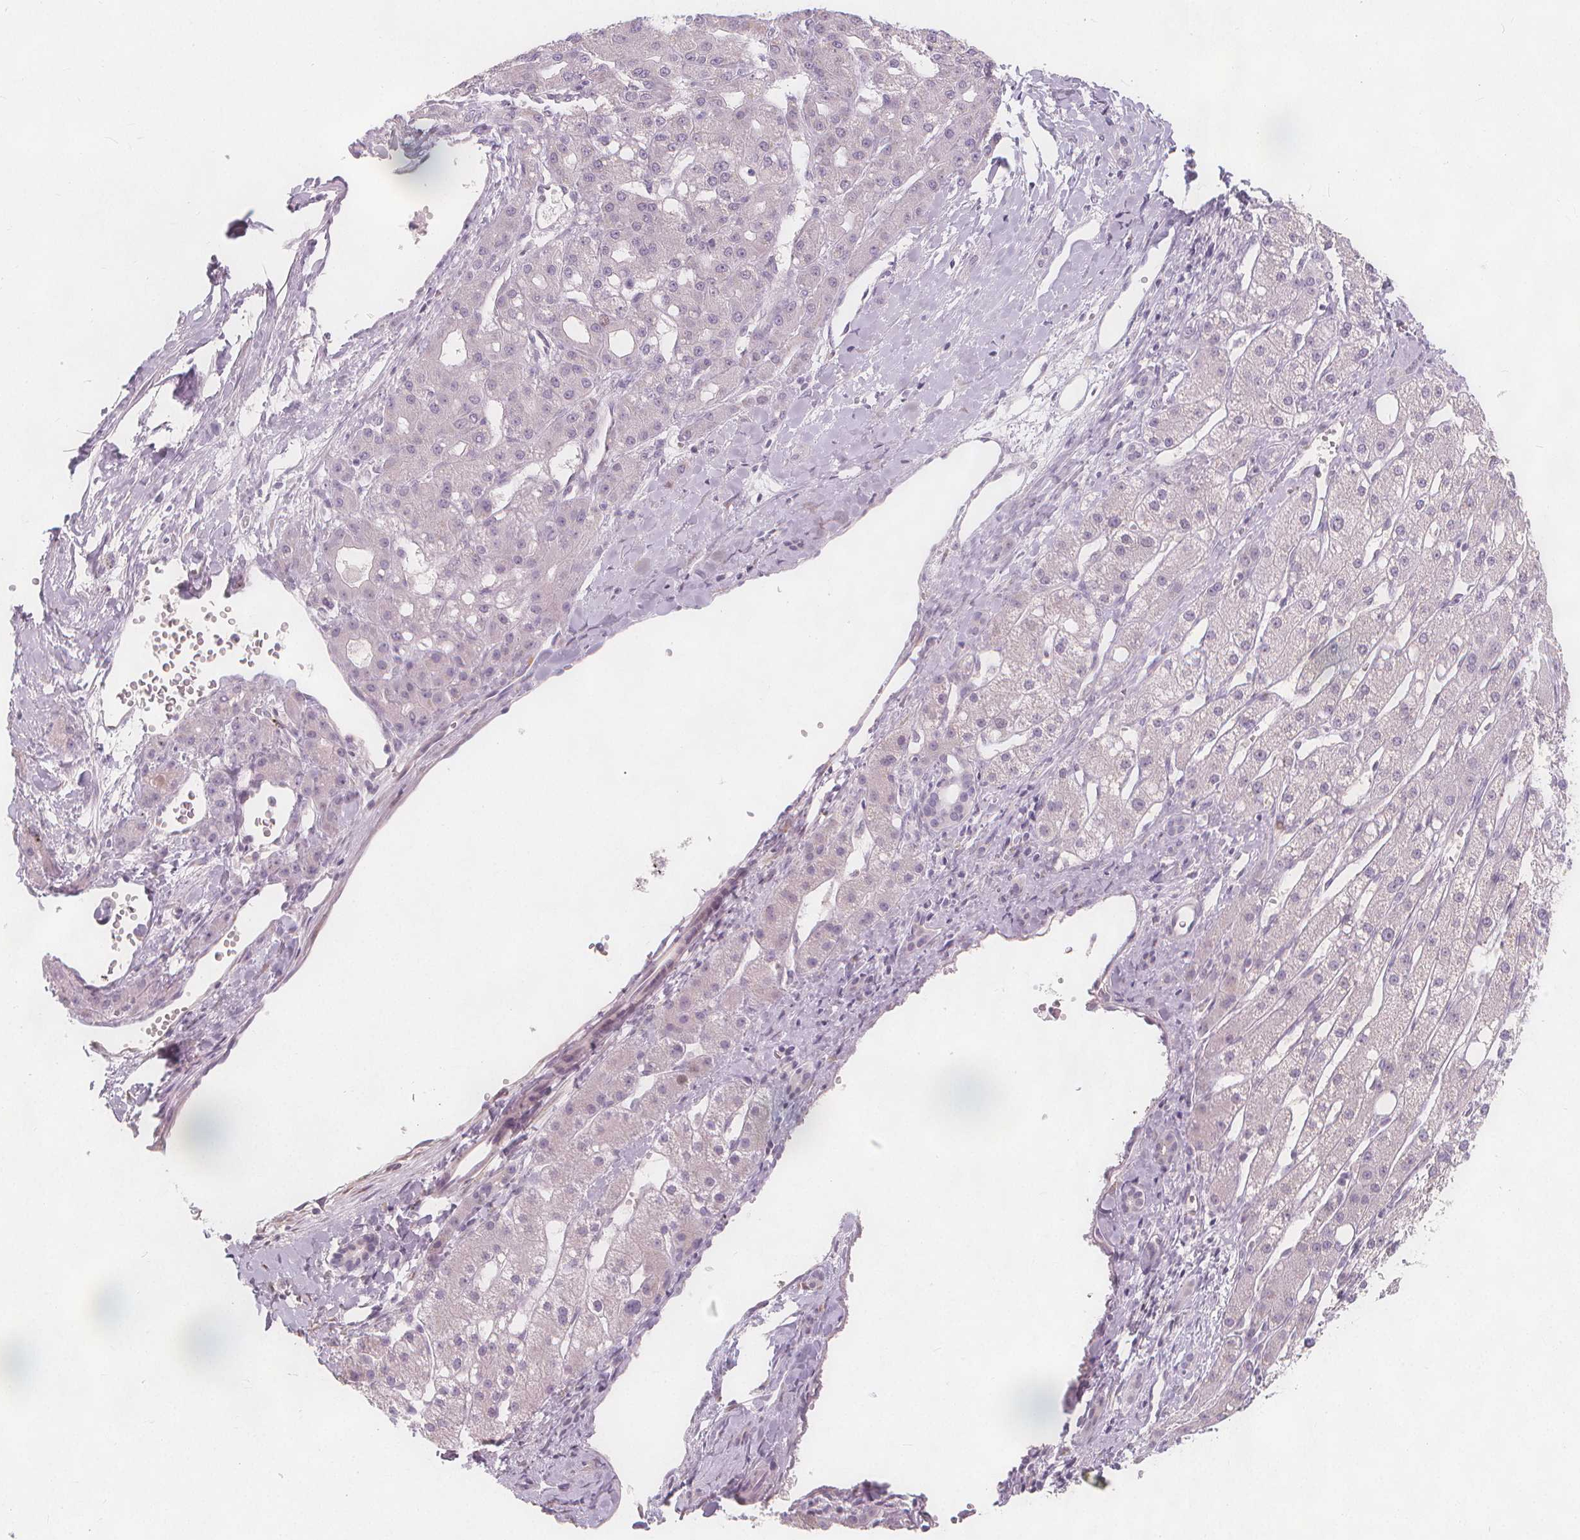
{"staining": {"intensity": "negative", "quantity": "none", "location": "none"}, "tissue": "liver cancer", "cell_type": "Tumor cells", "image_type": "cancer", "snomed": [{"axis": "morphology", "description": "Carcinoma, Hepatocellular, NOS"}, {"axis": "topography", "description": "Liver"}], "caption": "Immunohistochemical staining of liver hepatocellular carcinoma exhibits no significant expression in tumor cells.", "gene": "TIPIN", "patient": {"sex": "male", "age": 67}}